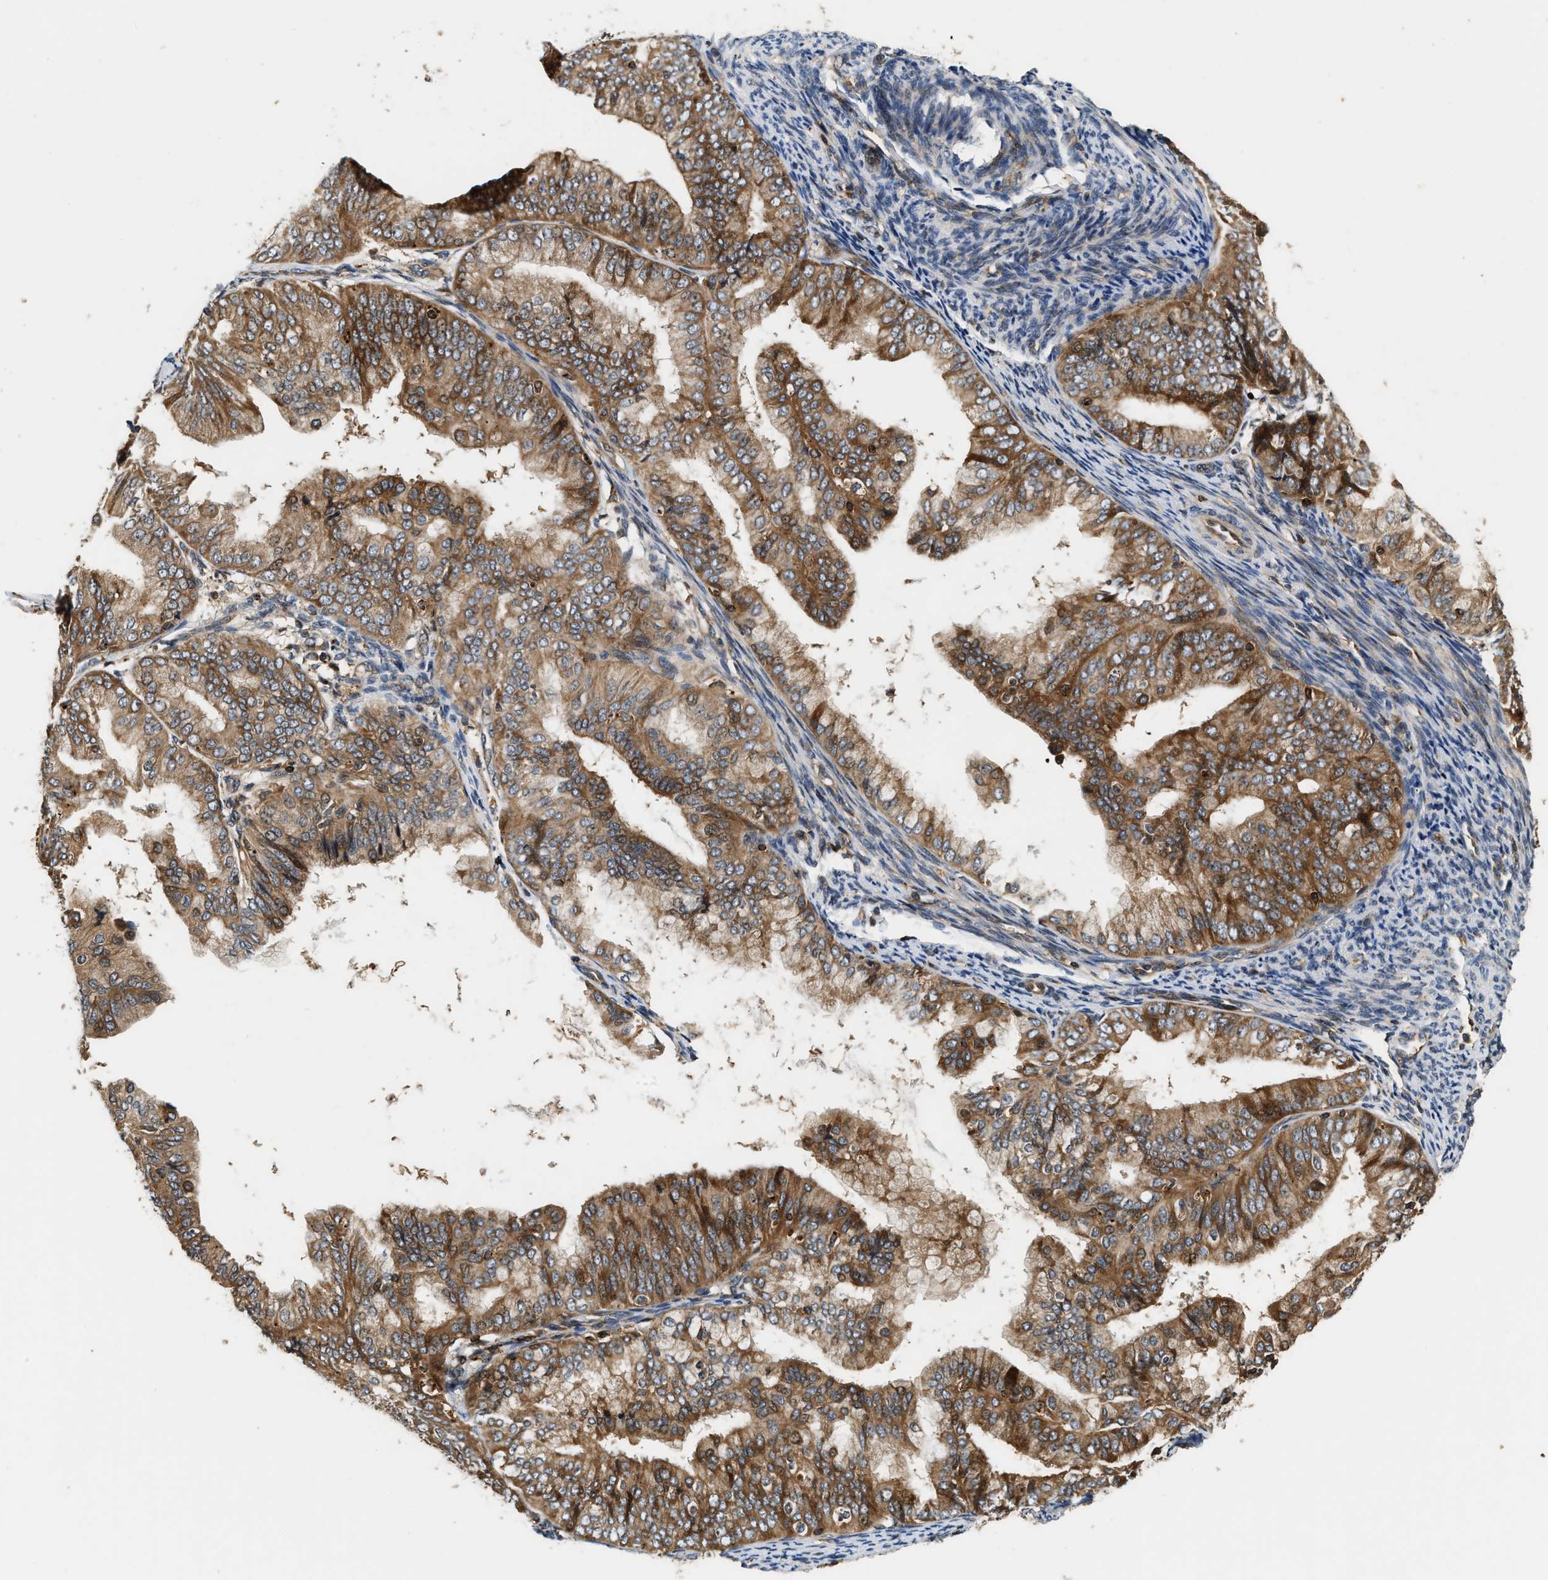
{"staining": {"intensity": "strong", "quantity": ">75%", "location": "cytoplasmic/membranous"}, "tissue": "endometrial cancer", "cell_type": "Tumor cells", "image_type": "cancer", "snomed": [{"axis": "morphology", "description": "Adenocarcinoma, NOS"}, {"axis": "topography", "description": "Endometrium"}], "caption": "A histopathology image showing strong cytoplasmic/membranous positivity in about >75% of tumor cells in adenocarcinoma (endometrial), as visualized by brown immunohistochemical staining.", "gene": "SNX5", "patient": {"sex": "female", "age": 63}}